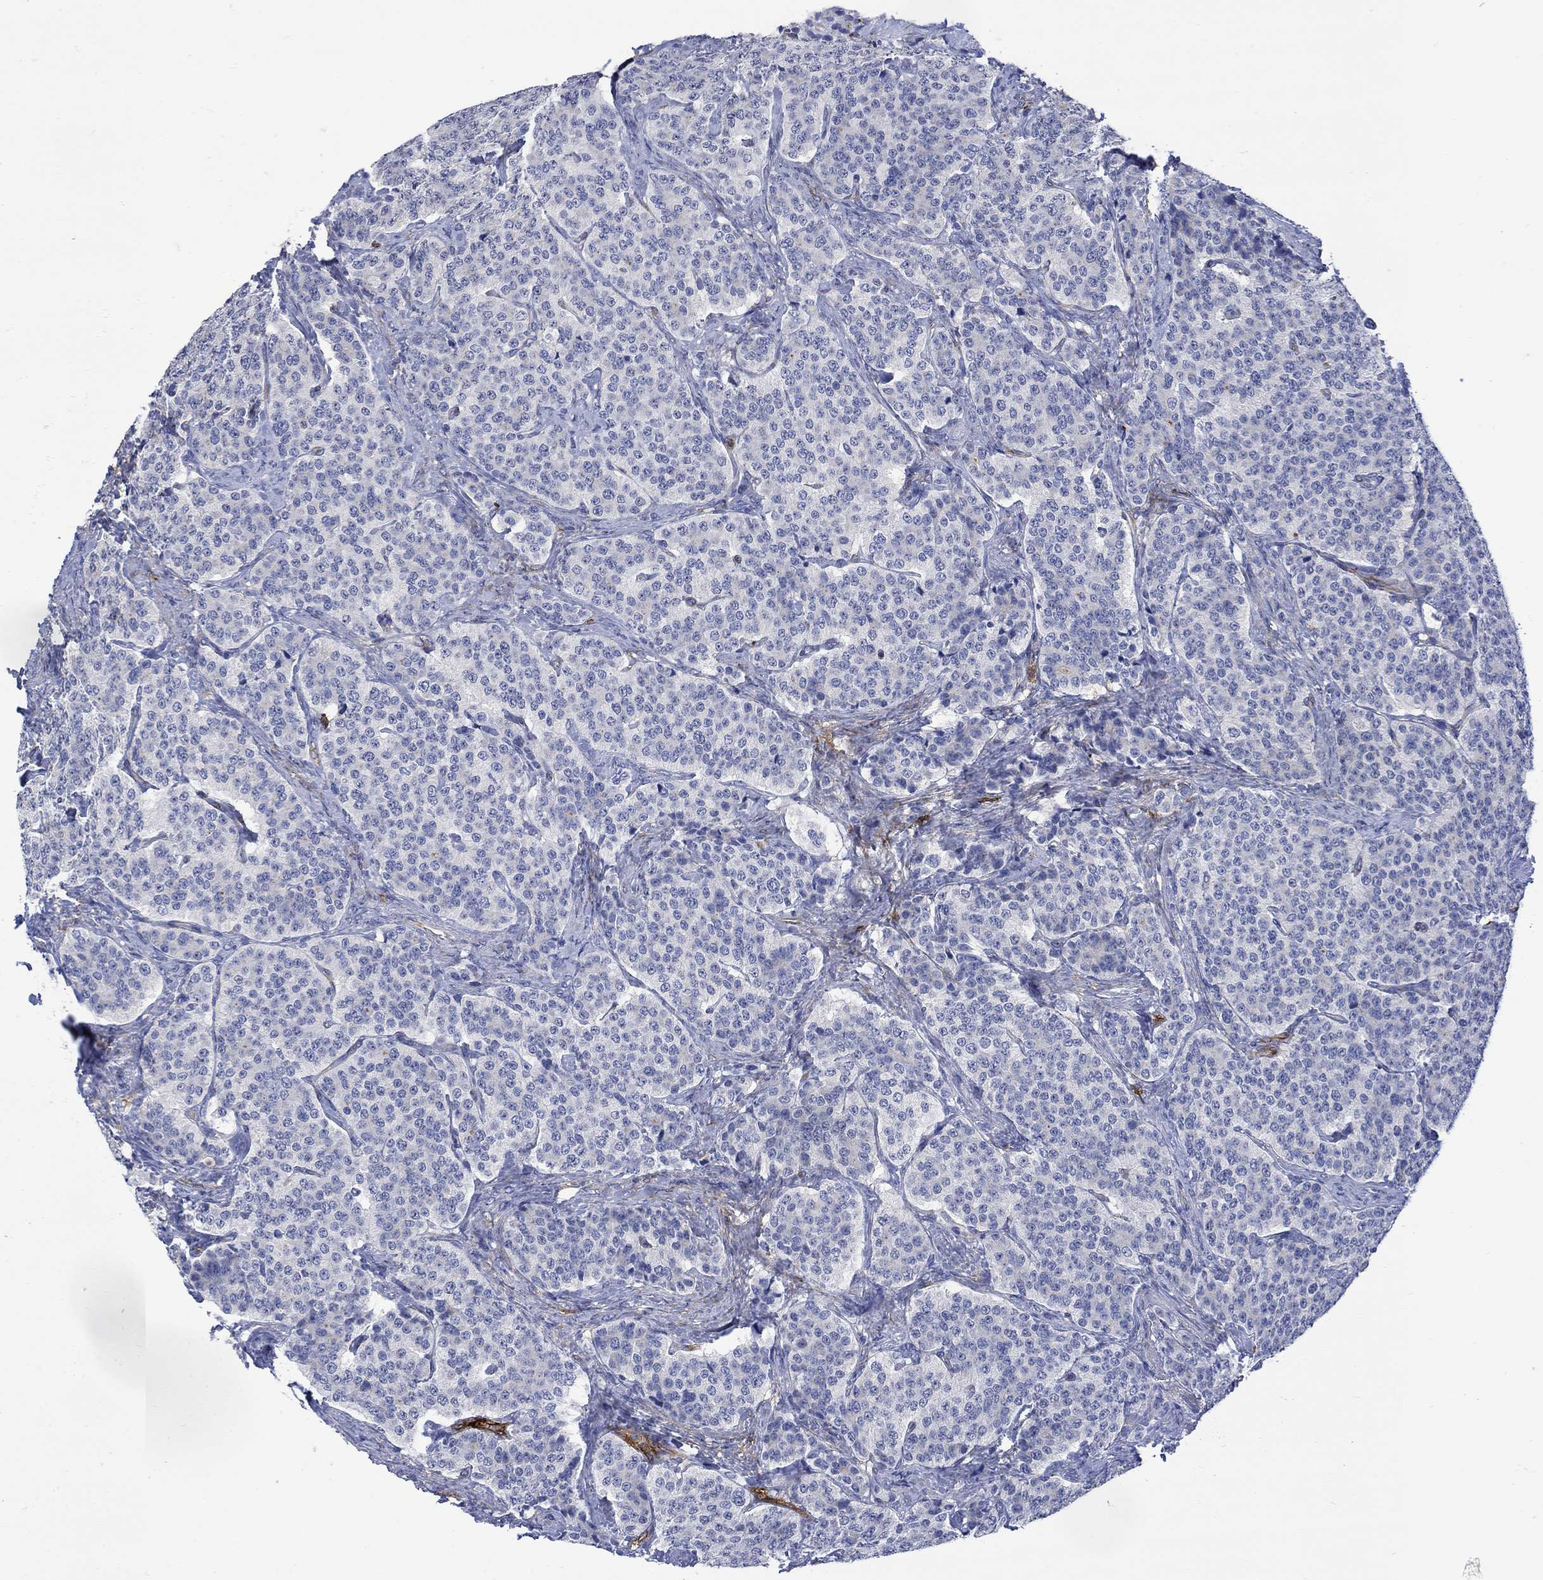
{"staining": {"intensity": "negative", "quantity": "none", "location": "none"}, "tissue": "carcinoid", "cell_type": "Tumor cells", "image_type": "cancer", "snomed": [{"axis": "morphology", "description": "Carcinoid, malignant, NOS"}, {"axis": "topography", "description": "Small intestine"}], "caption": "Human malignant carcinoid stained for a protein using immunohistochemistry (IHC) reveals no expression in tumor cells.", "gene": "TGM2", "patient": {"sex": "female", "age": 58}}